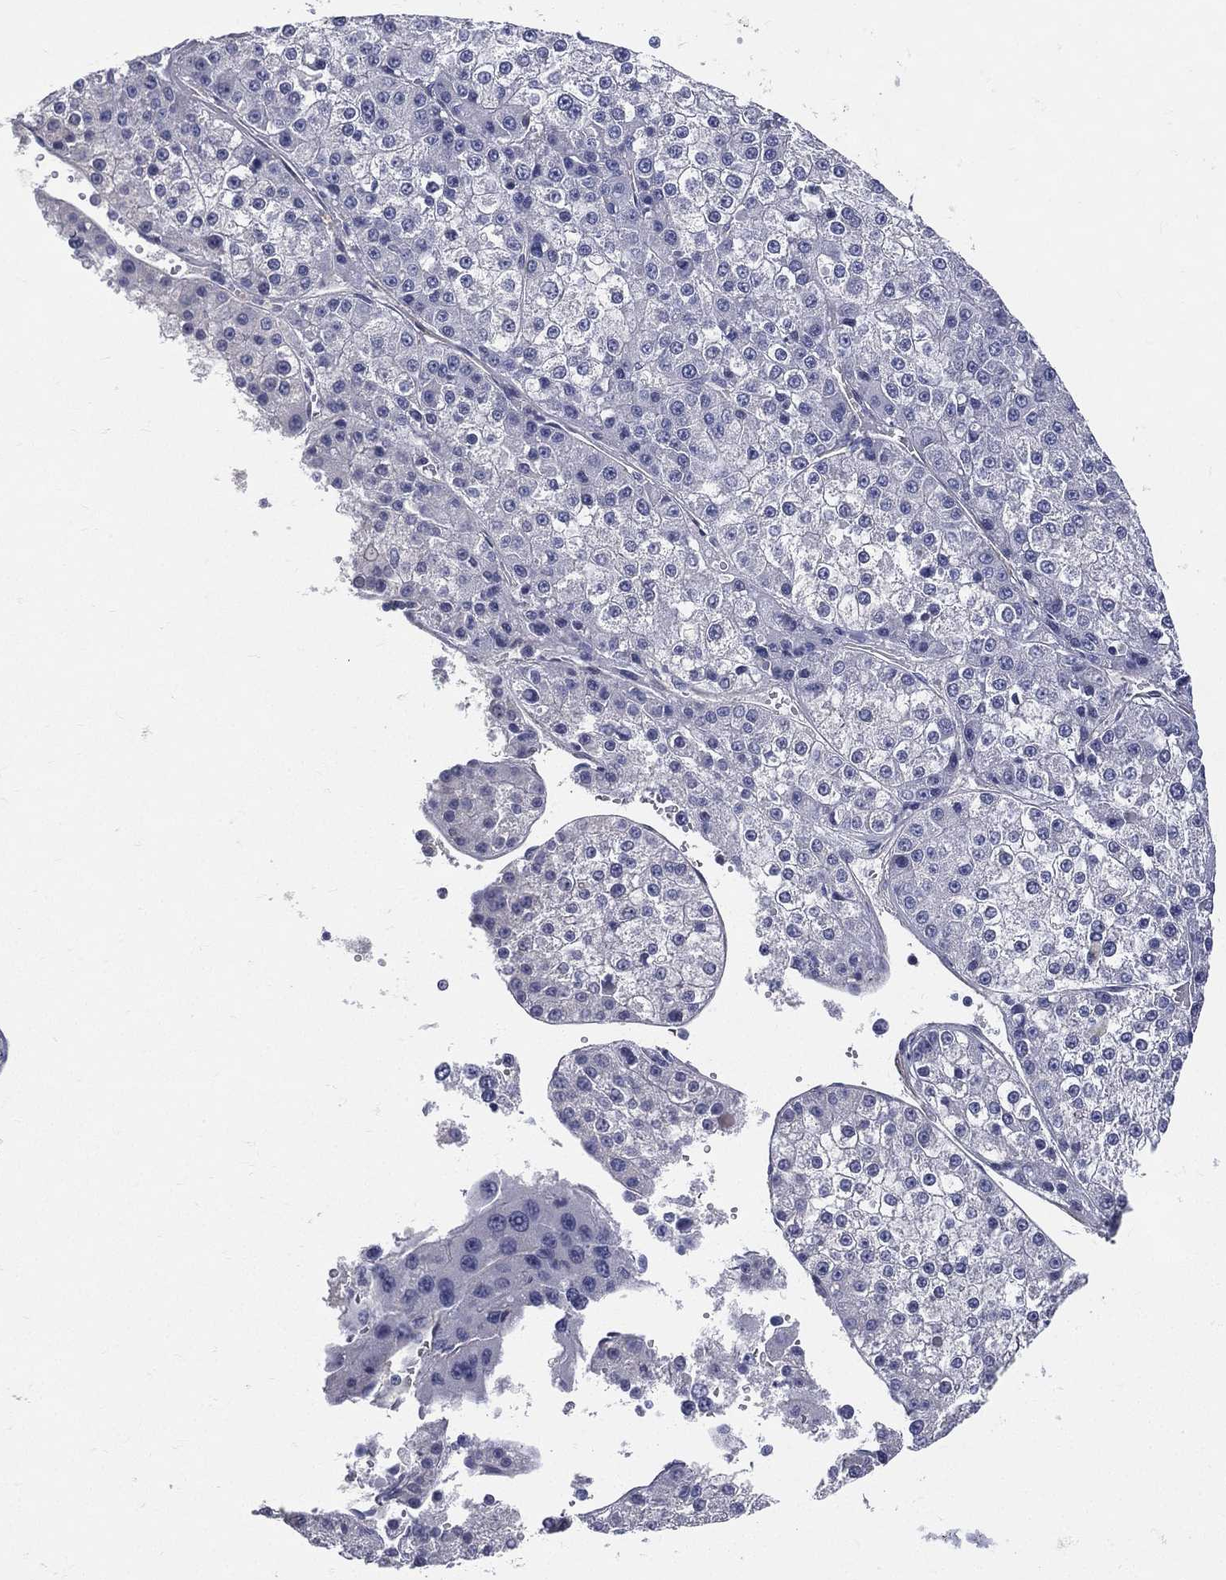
{"staining": {"intensity": "negative", "quantity": "none", "location": "none"}, "tissue": "liver cancer", "cell_type": "Tumor cells", "image_type": "cancer", "snomed": [{"axis": "morphology", "description": "Carcinoma, Hepatocellular, NOS"}, {"axis": "topography", "description": "Liver"}], "caption": "Immunohistochemistry (IHC) photomicrograph of neoplastic tissue: liver cancer (hepatocellular carcinoma) stained with DAB (3,3'-diaminobenzidine) demonstrates no significant protein positivity in tumor cells.", "gene": "ETNPPL", "patient": {"sex": "female", "age": 73}}